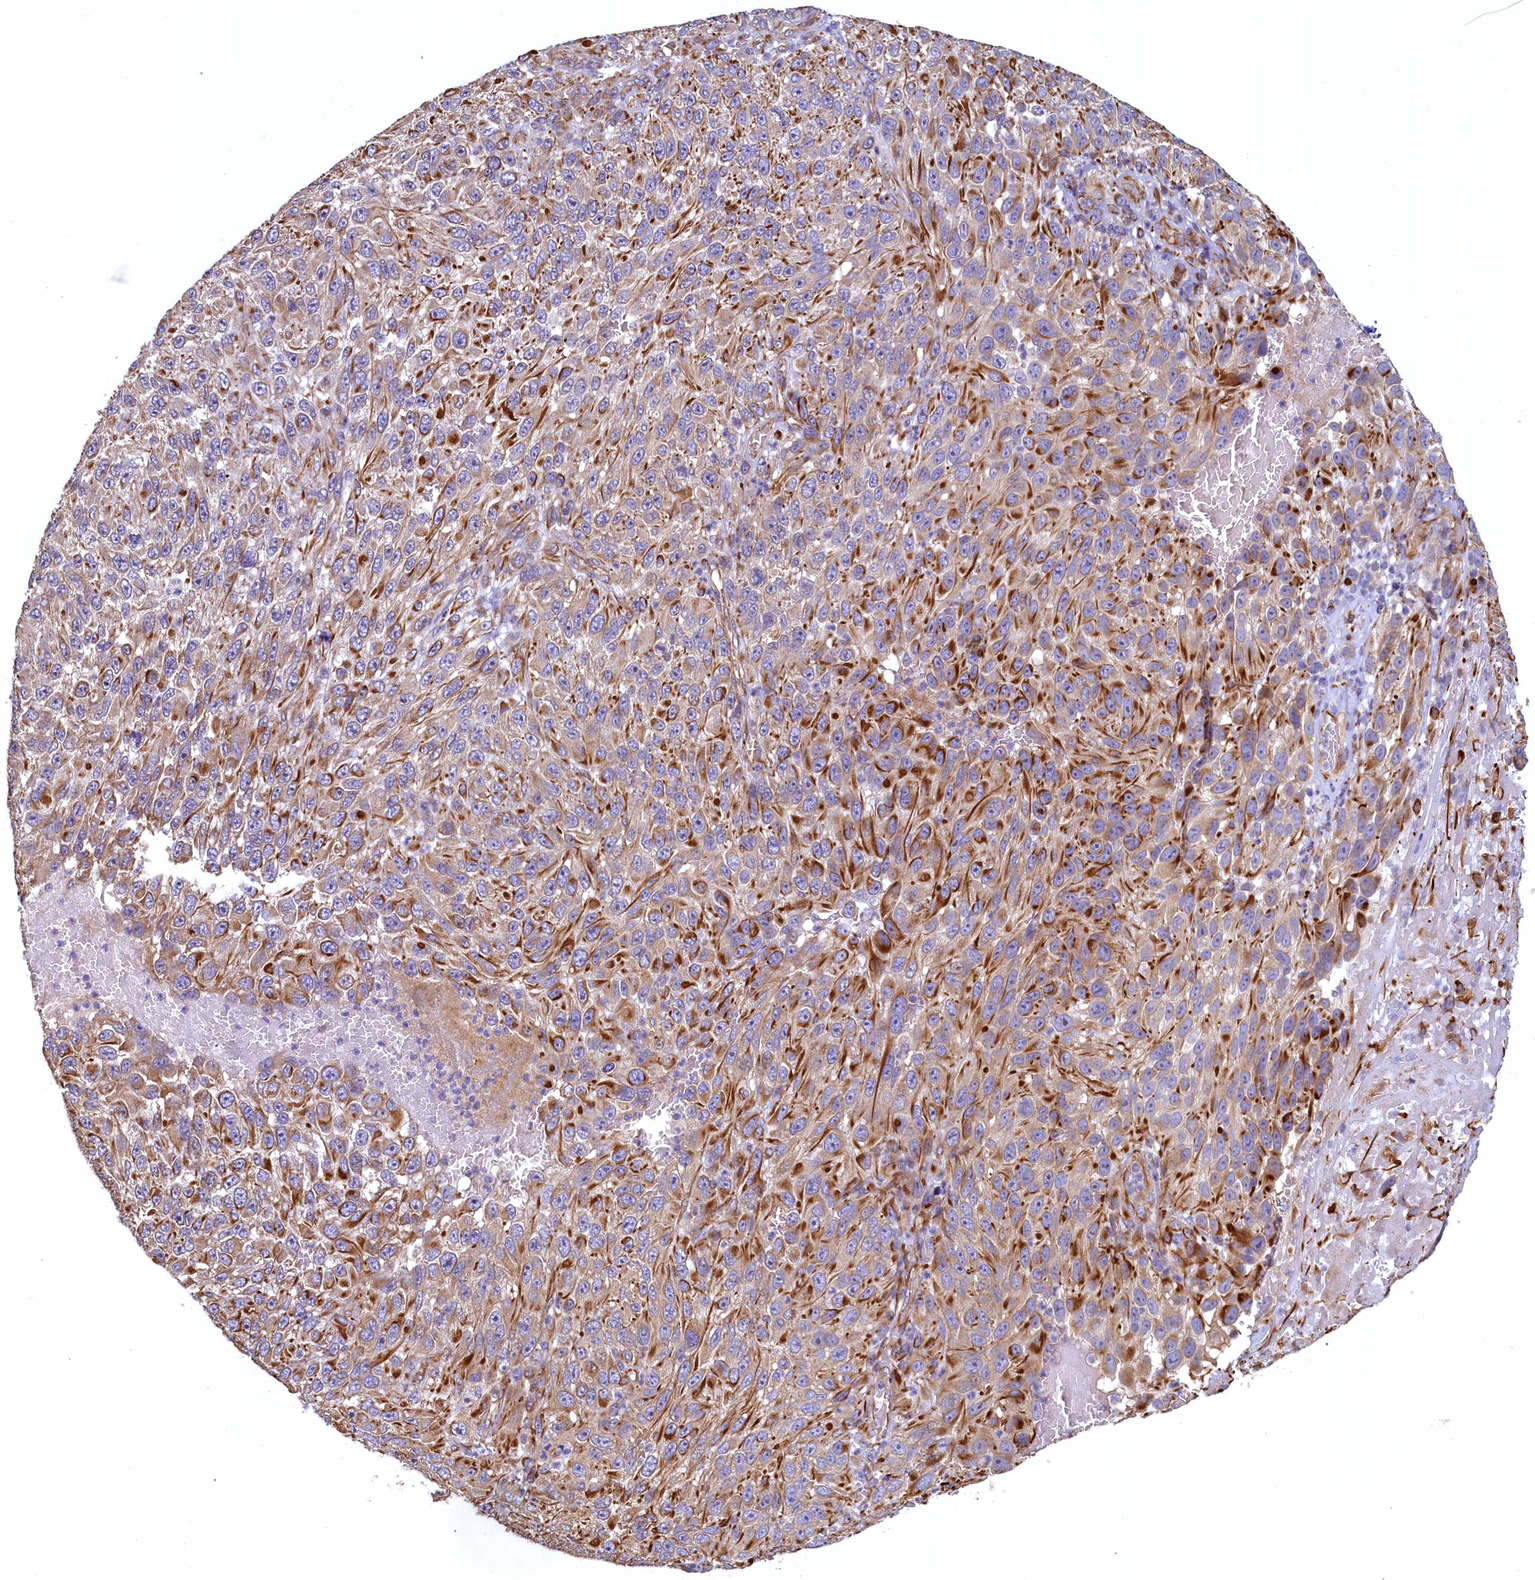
{"staining": {"intensity": "strong", "quantity": "25%-75%", "location": "cytoplasmic/membranous"}, "tissue": "melanoma", "cell_type": "Tumor cells", "image_type": "cancer", "snomed": [{"axis": "morphology", "description": "Normal tissue, NOS"}, {"axis": "morphology", "description": "Malignant melanoma, NOS"}, {"axis": "topography", "description": "Skin"}], "caption": "The image reveals a brown stain indicating the presence of a protein in the cytoplasmic/membranous of tumor cells in malignant melanoma.", "gene": "LRRC57", "patient": {"sex": "female", "age": 96}}